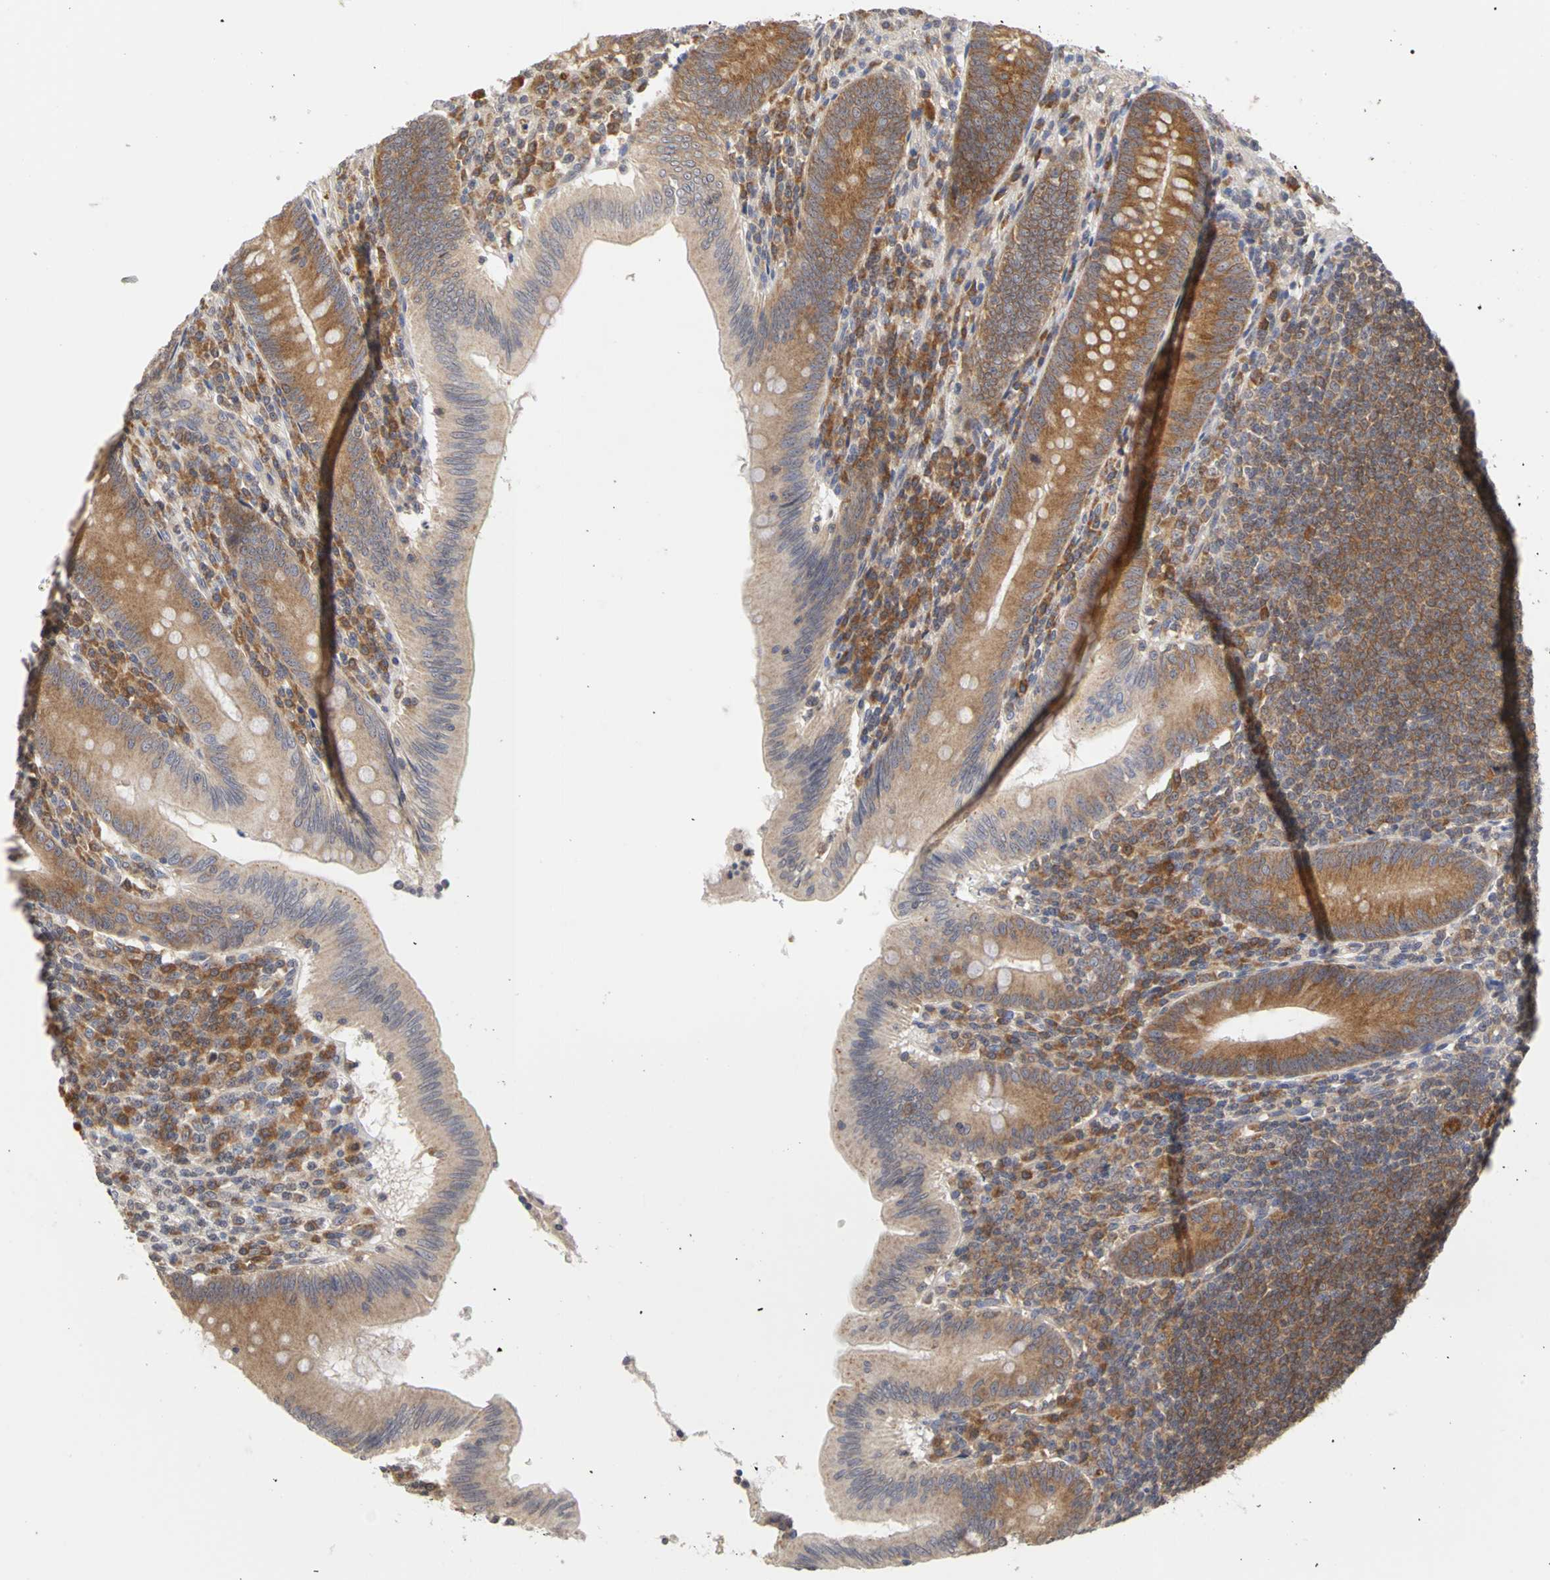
{"staining": {"intensity": "moderate", "quantity": ">75%", "location": "cytoplasmic/membranous"}, "tissue": "appendix", "cell_type": "Glandular cells", "image_type": "normal", "snomed": [{"axis": "morphology", "description": "Normal tissue, NOS"}, {"axis": "morphology", "description": "Inflammation, NOS"}, {"axis": "topography", "description": "Appendix"}], "caption": "Protein analysis of benign appendix shows moderate cytoplasmic/membranous positivity in about >75% of glandular cells. Using DAB (3,3'-diaminobenzidine) (brown) and hematoxylin (blue) stains, captured at high magnification using brightfield microscopy.", "gene": "IRAK1", "patient": {"sex": "male", "age": 46}}